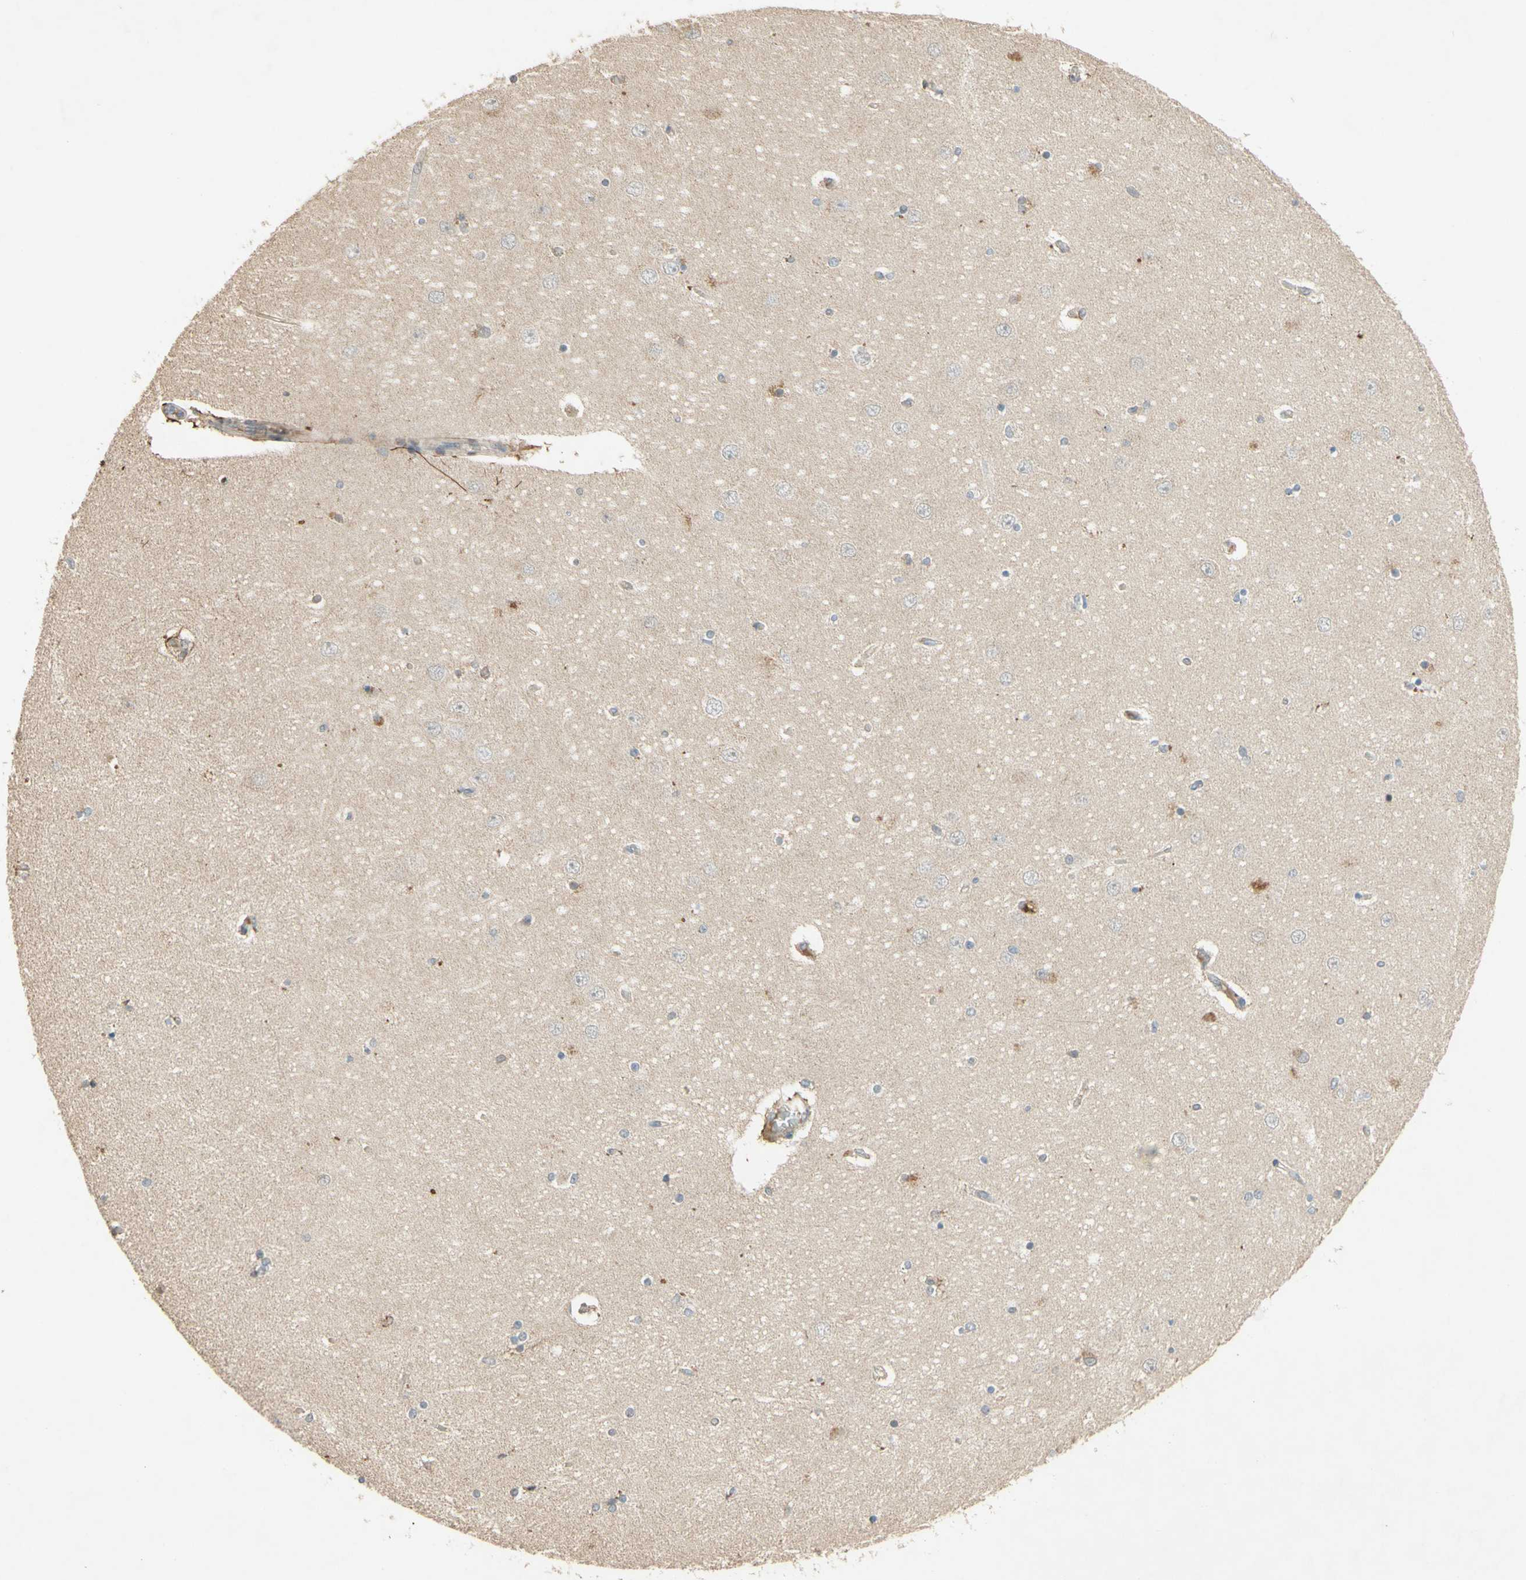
{"staining": {"intensity": "strong", "quantity": "<25%", "location": "cytoplasmic/membranous"}, "tissue": "hippocampus", "cell_type": "Glial cells", "image_type": "normal", "snomed": [{"axis": "morphology", "description": "Normal tissue, NOS"}, {"axis": "topography", "description": "Hippocampus"}], "caption": "About <25% of glial cells in unremarkable hippocampus show strong cytoplasmic/membranous protein positivity as visualized by brown immunohistochemical staining.", "gene": "NRG4", "patient": {"sex": "female", "age": 54}}